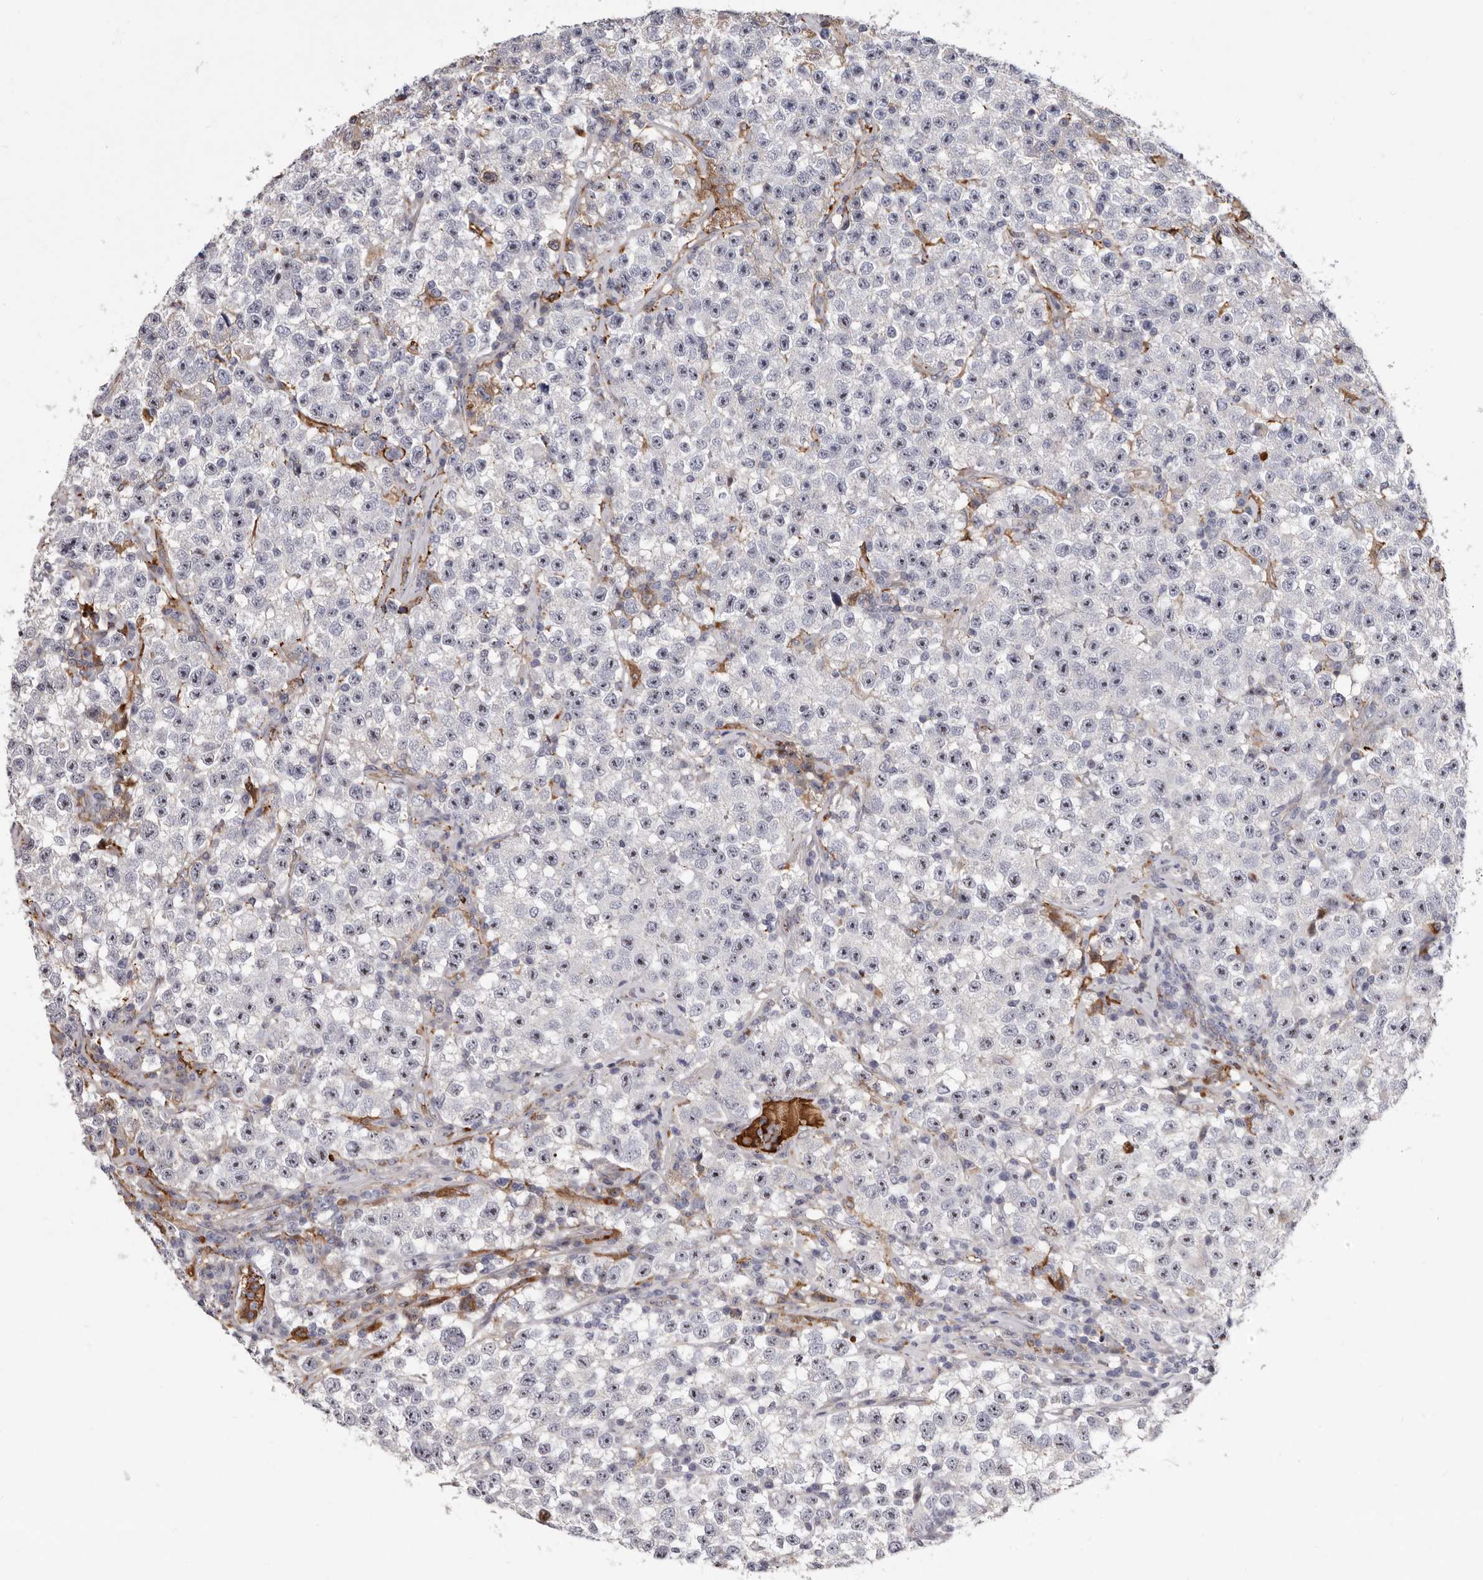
{"staining": {"intensity": "negative", "quantity": "none", "location": "none"}, "tissue": "testis cancer", "cell_type": "Tumor cells", "image_type": "cancer", "snomed": [{"axis": "morphology", "description": "Seminoma, NOS"}, {"axis": "topography", "description": "Testis"}], "caption": "Protein analysis of testis seminoma shows no significant expression in tumor cells.", "gene": "NUBPL", "patient": {"sex": "male", "age": 22}}